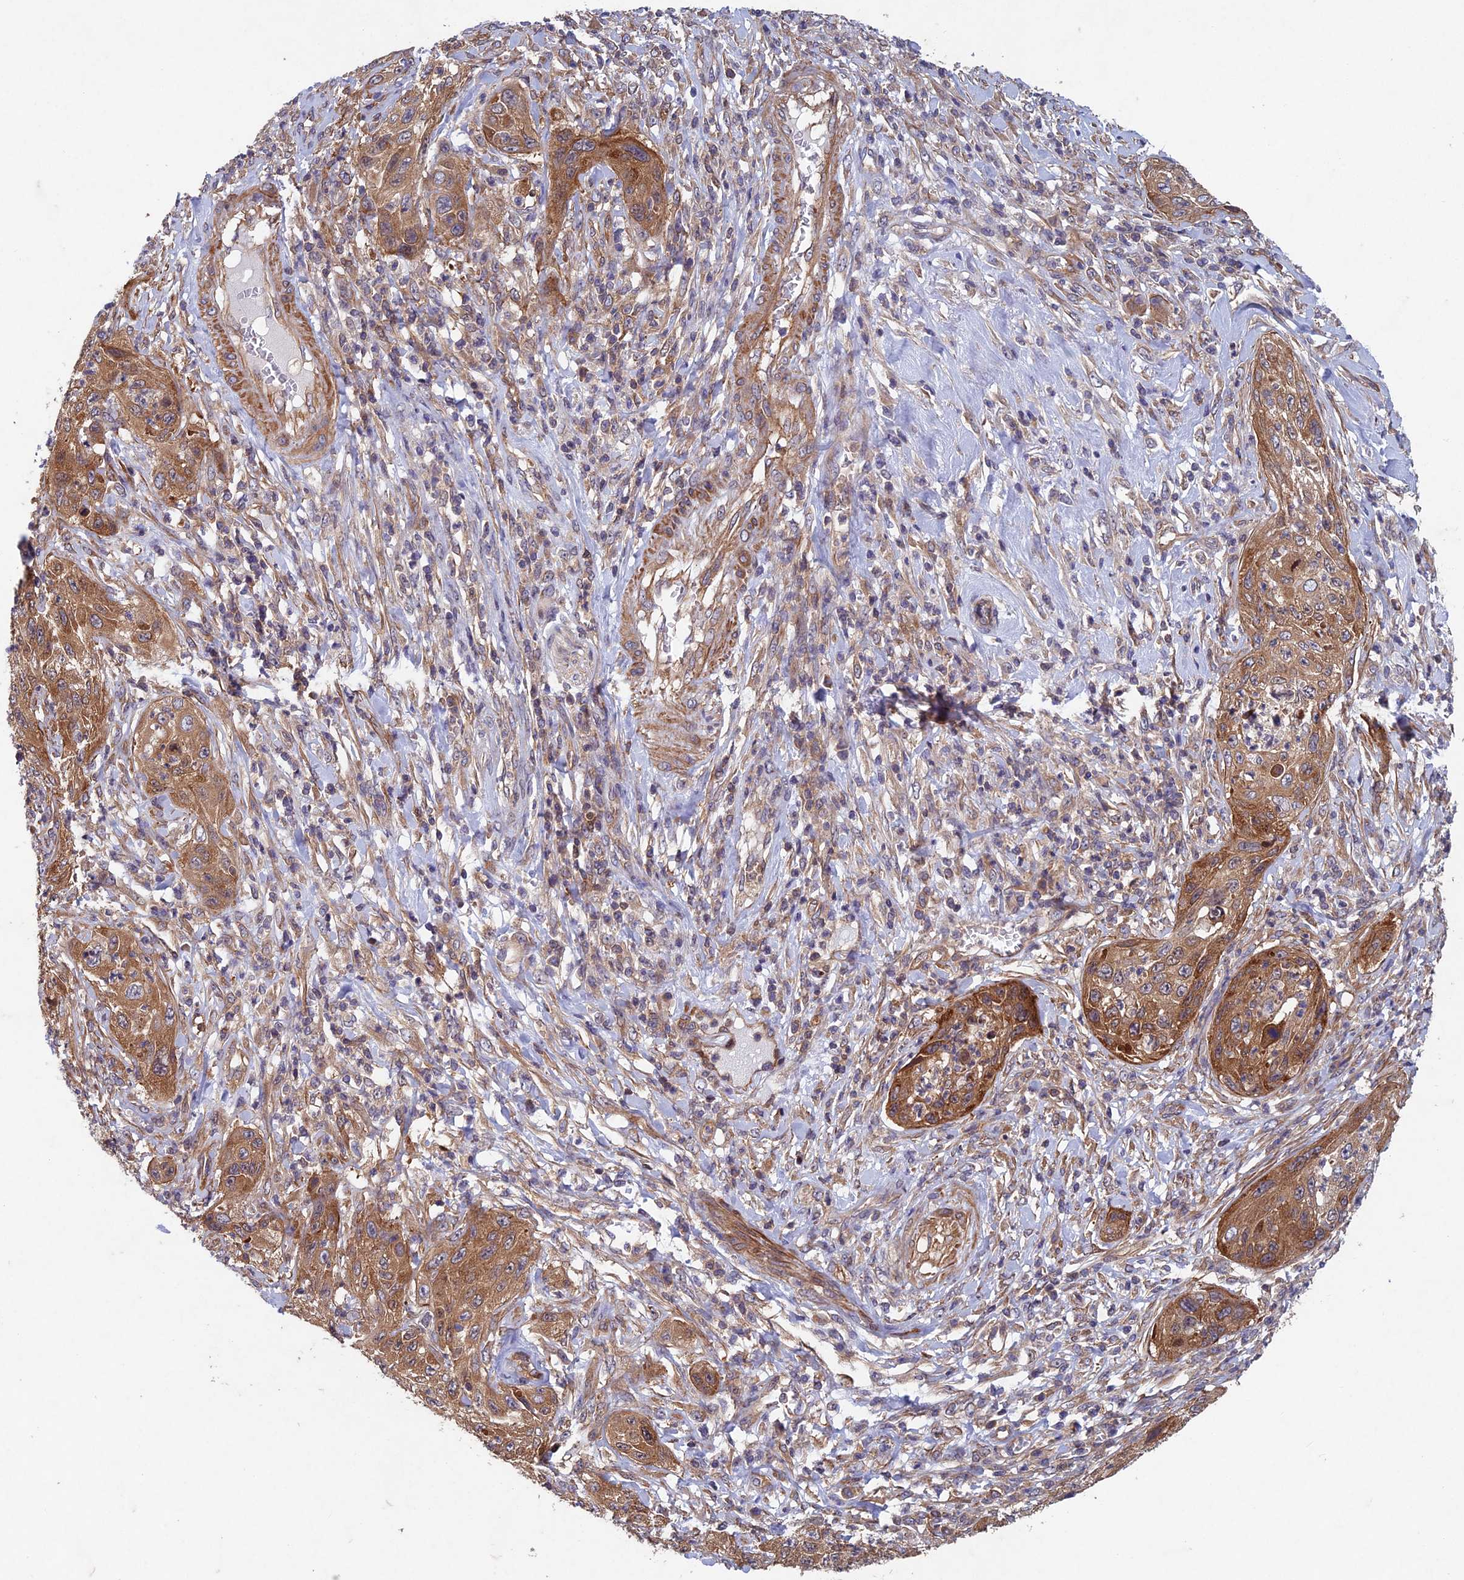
{"staining": {"intensity": "moderate", "quantity": ">75%", "location": "cytoplasmic/membranous"}, "tissue": "cervical cancer", "cell_type": "Tumor cells", "image_type": "cancer", "snomed": [{"axis": "morphology", "description": "Squamous cell carcinoma, NOS"}, {"axis": "topography", "description": "Cervix"}], "caption": "Squamous cell carcinoma (cervical) tissue displays moderate cytoplasmic/membranous staining in about >75% of tumor cells, visualized by immunohistochemistry.", "gene": "NCAPG", "patient": {"sex": "female", "age": 42}}